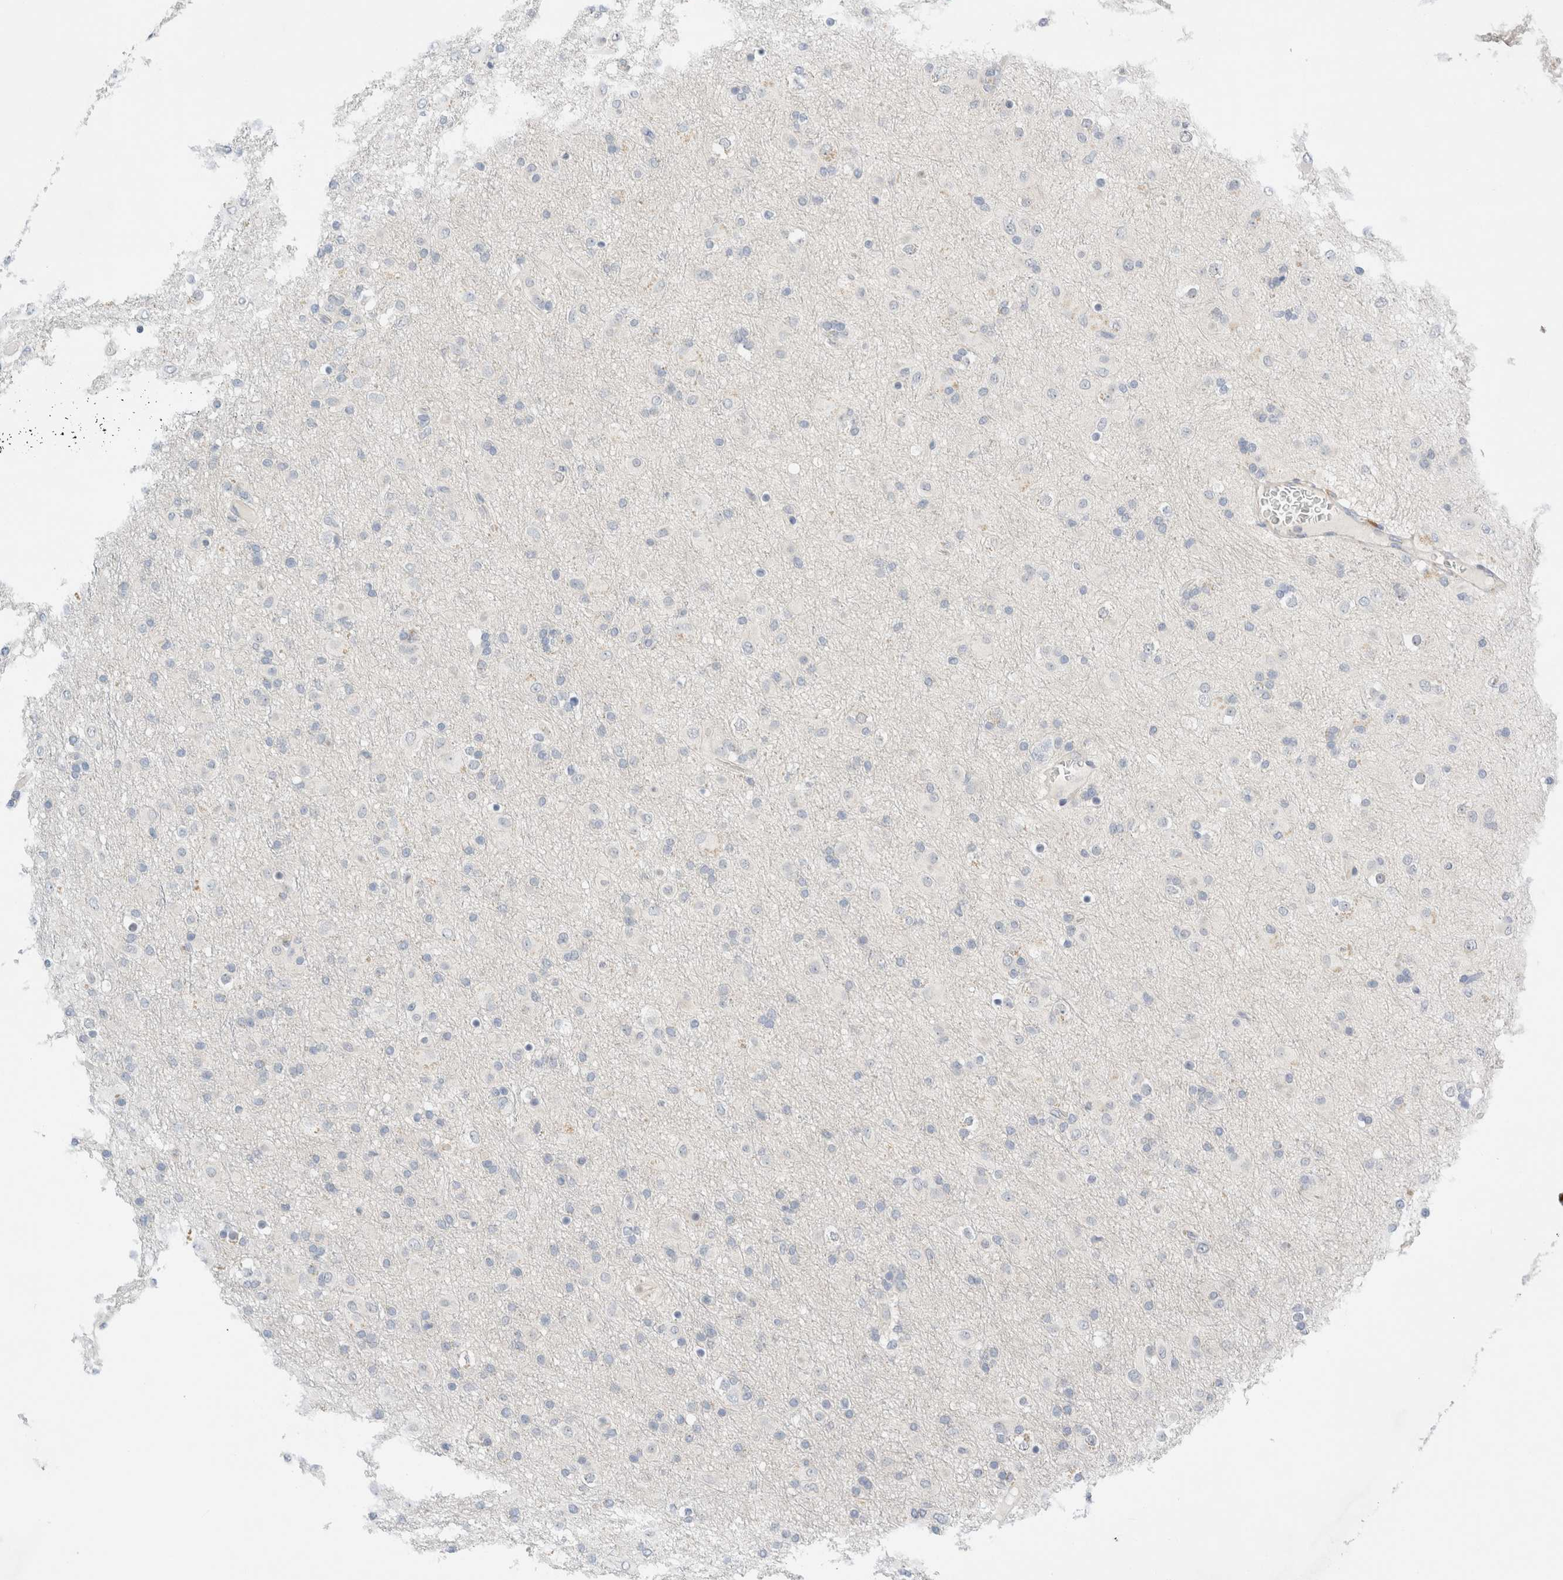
{"staining": {"intensity": "negative", "quantity": "none", "location": "none"}, "tissue": "glioma", "cell_type": "Tumor cells", "image_type": "cancer", "snomed": [{"axis": "morphology", "description": "Glioma, malignant, Low grade"}, {"axis": "topography", "description": "Brain"}], "caption": "A histopathology image of human glioma is negative for staining in tumor cells. (Immunohistochemistry, brightfield microscopy, high magnification).", "gene": "SDR16C5", "patient": {"sex": "male", "age": 65}}